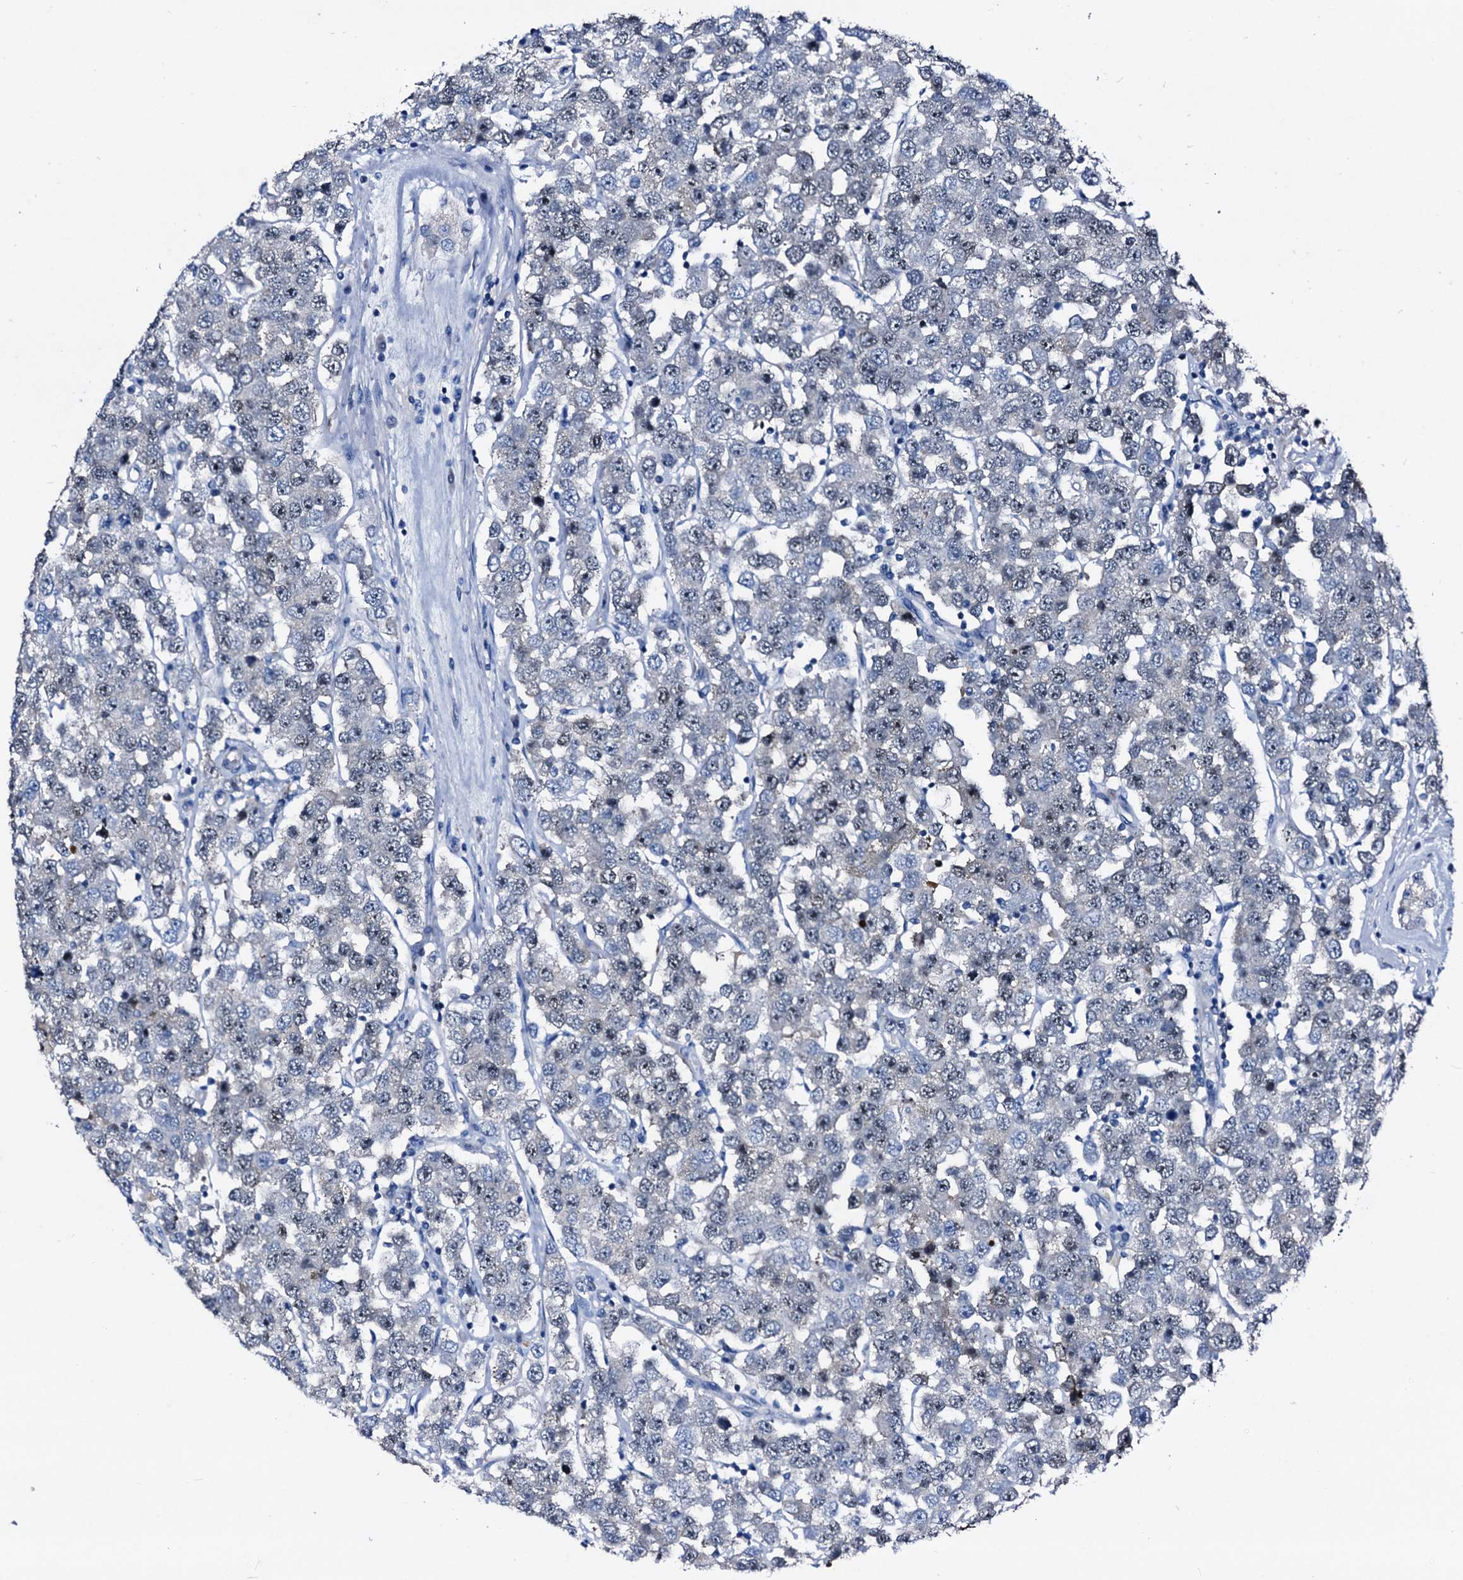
{"staining": {"intensity": "weak", "quantity": "<25%", "location": "nuclear"}, "tissue": "testis cancer", "cell_type": "Tumor cells", "image_type": "cancer", "snomed": [{"axis": "morphology", "description": "Seminoma, NOS"}, {"axis": "topography", "description": "Testis"}], "caption": "A photomicrograph of human testis cancer is negative for staining in tumor cells. (Brightfield microscopy of DAB (3,3'-diaminobenzidine) immunohistochemistry at high magnification).", "gene": "EMG1", "patient": {"sex": "male", "age": 28}}